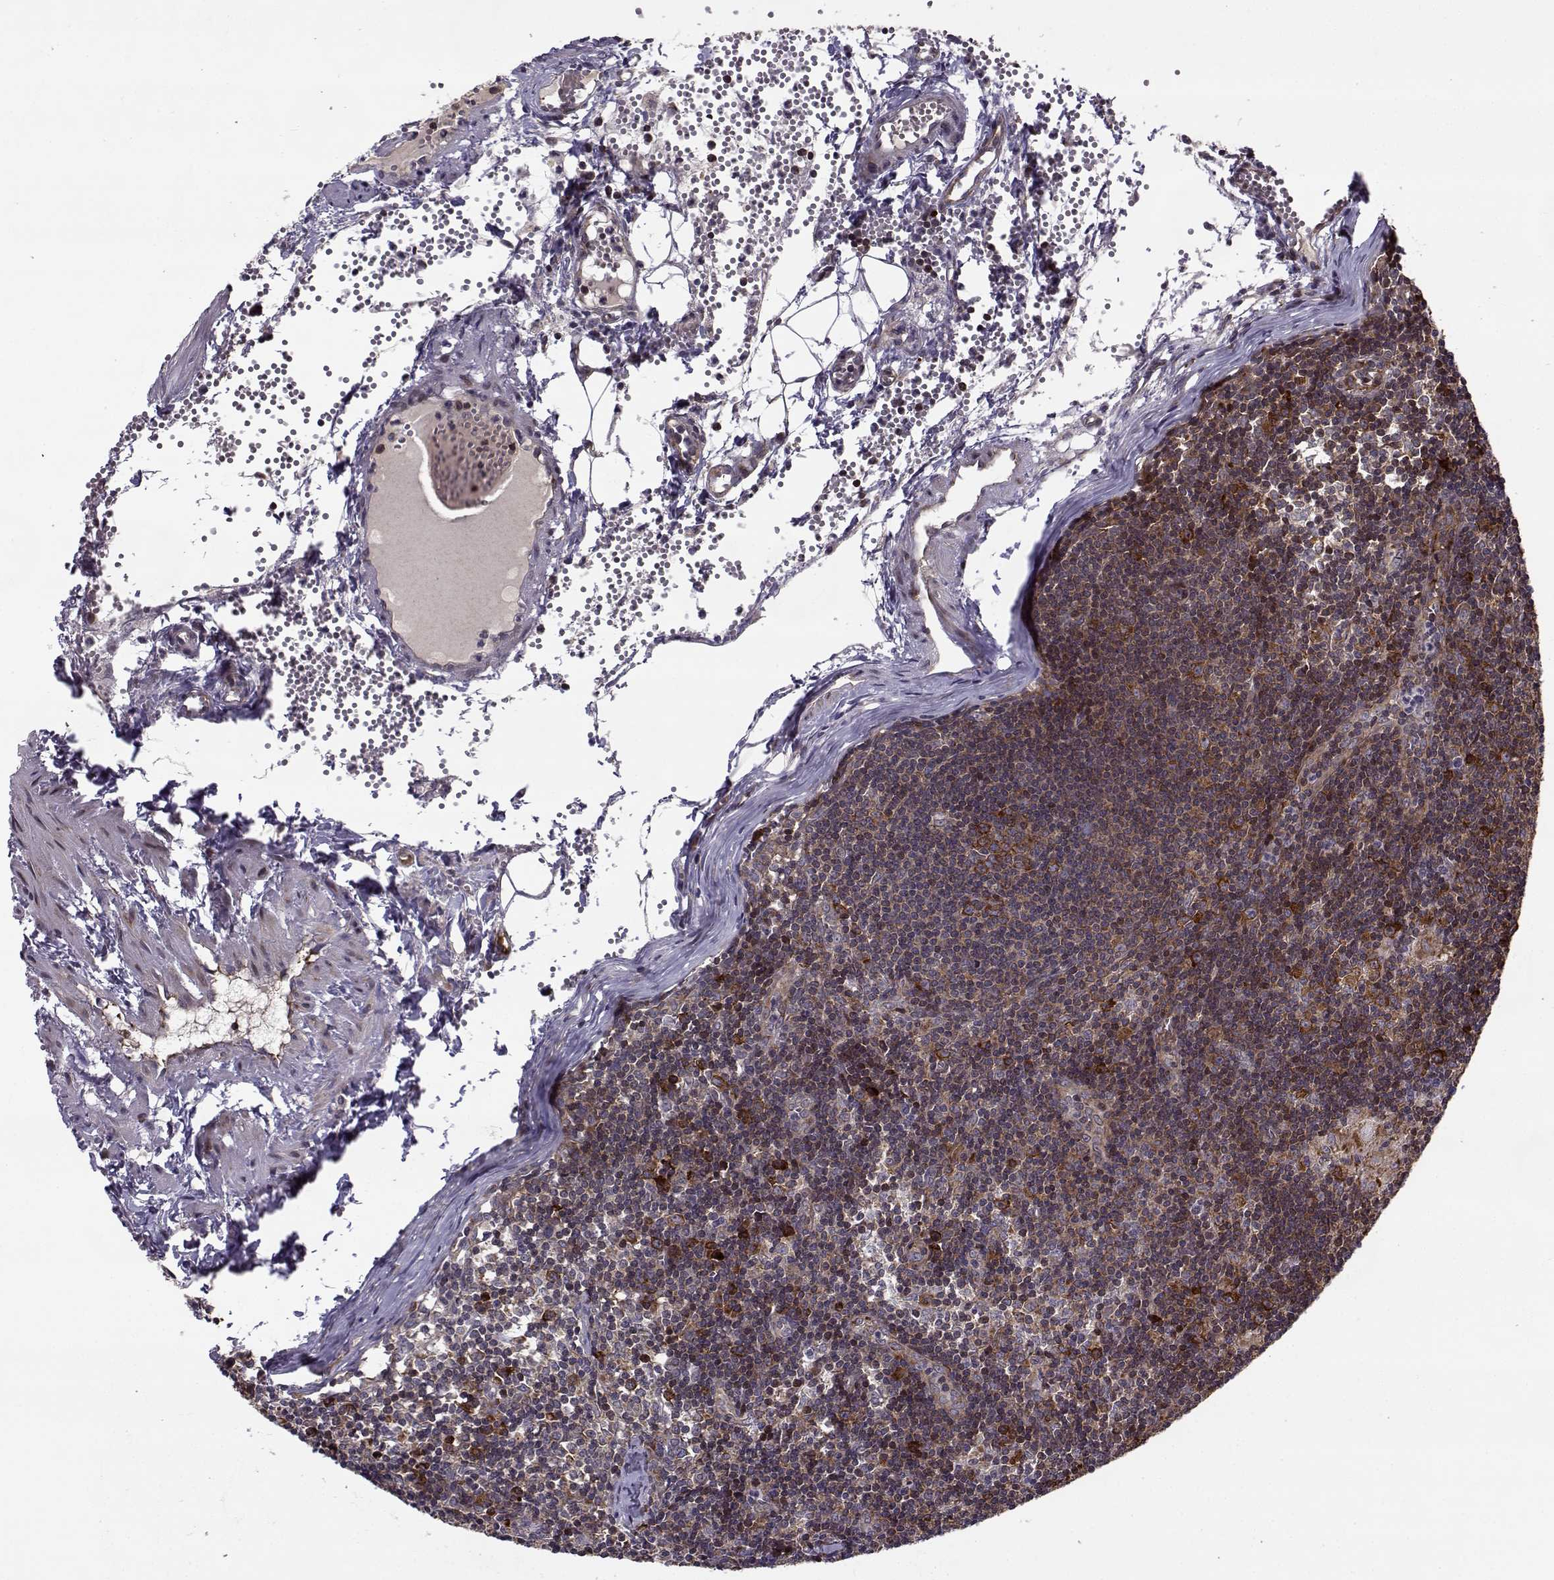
{"staining": {"intensity": "moderate", "quantity": ">75%", "location": "cytoplasmic/membranous"}, "tissue": "lymph node", "cell_type": "Germinal center cells", "image_type": "normal", "snomed": [{"axis": "morphology", "description": "Normal tissue, NOS"}, {"axis": "topography", "description": "Lymph node"}], "caption": "DAB immunohistochemical staining of unremarkable human lymph node shows moderate cytoplasmic/membranous protein expression in approximately >75% of germinal center cells. The staining was performed using DAB (3,3'-diaminobenzidine) to visualize the protein expression in brown, while the nuclei were stained in blue with hematoxylin (Magnification: 20x).", "gene": "RPL31", "patient": {"sex": "female", "age": 52}}